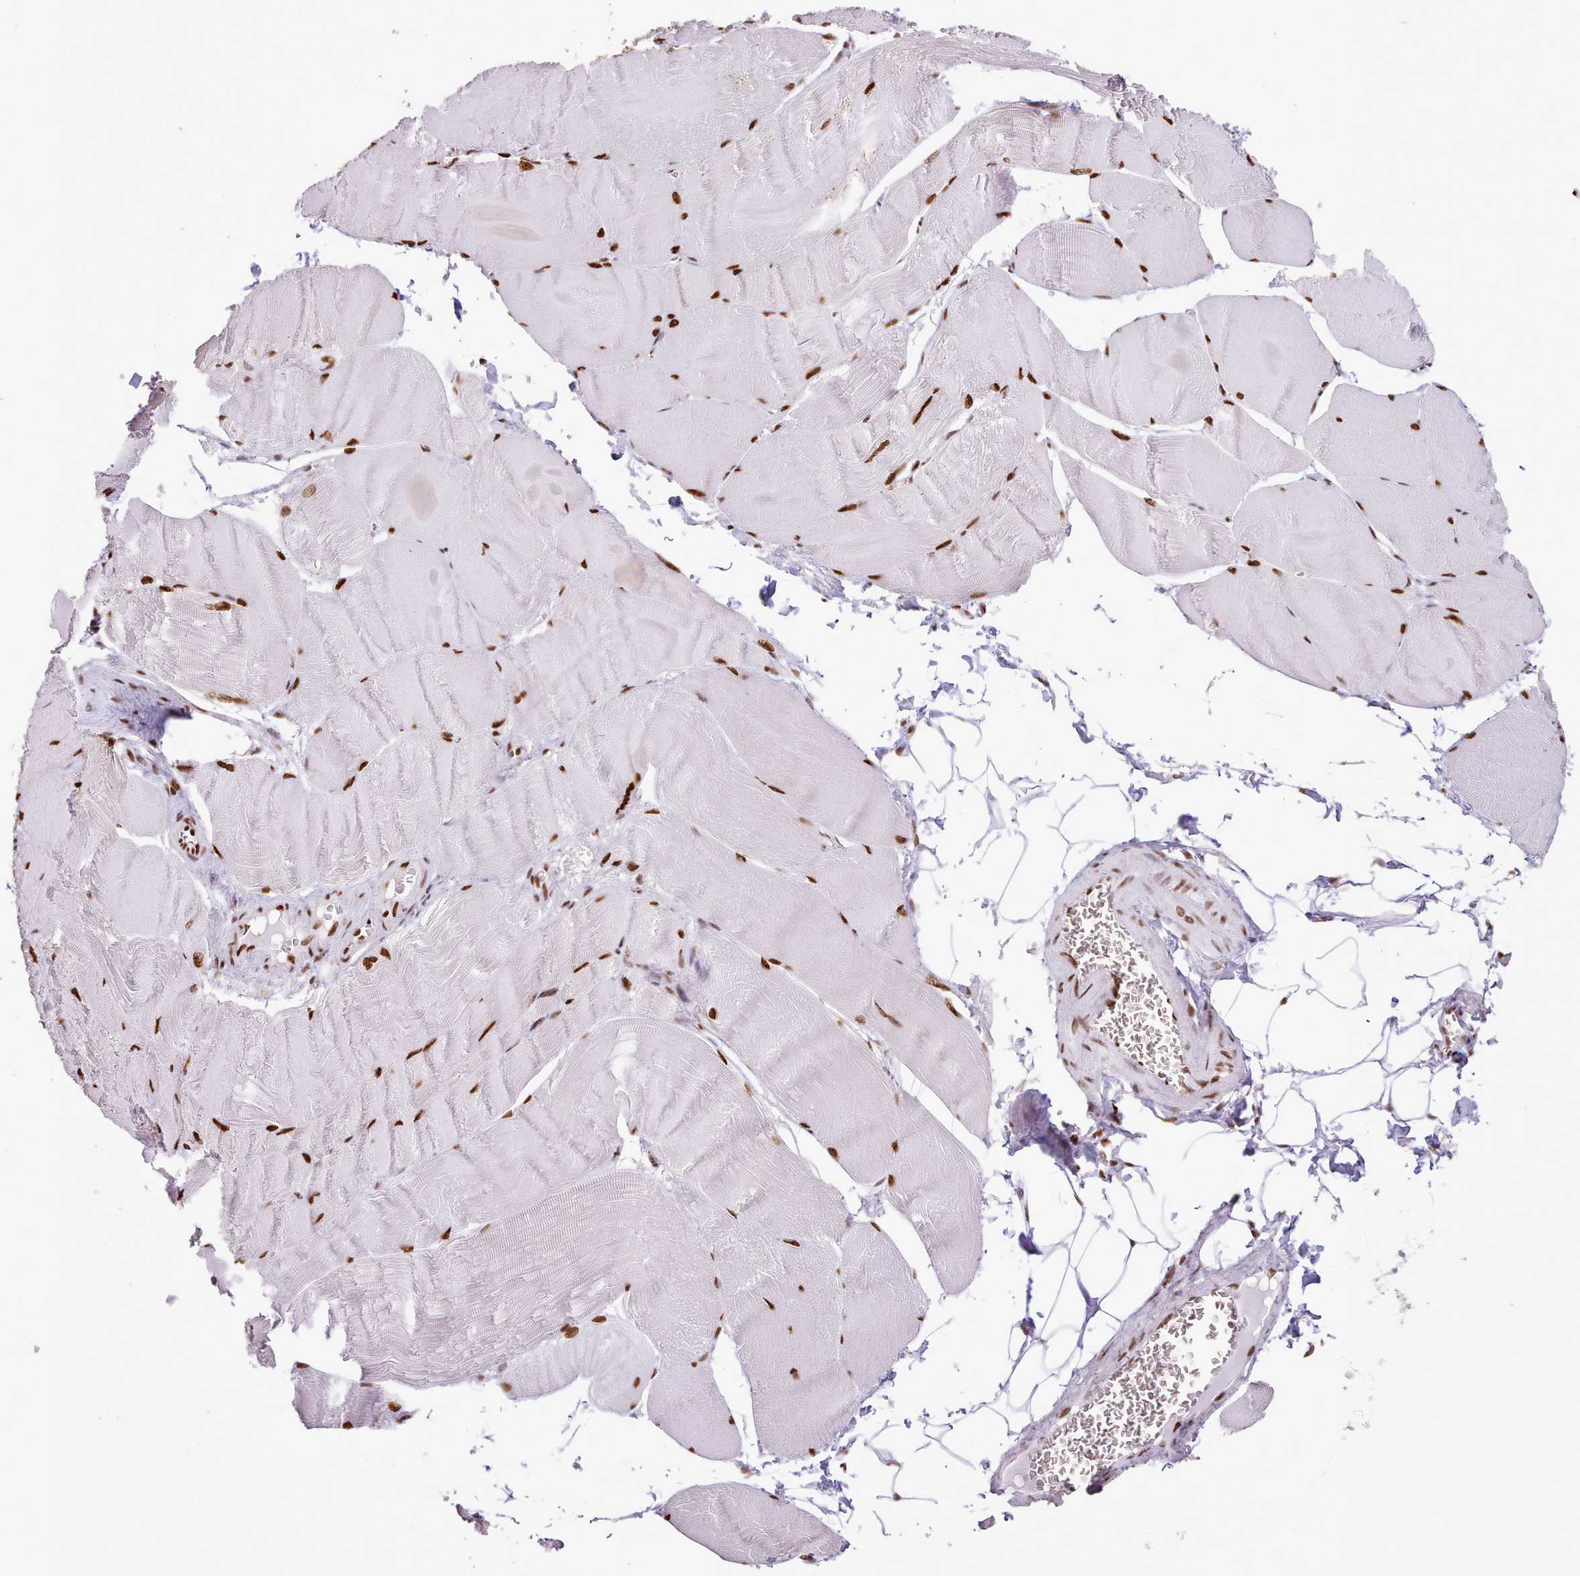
{"staining": {"intensity": "strong", "quantity": ">75%", "location": "nuclear"}, "tissue": "skeletal muscle", "cell_type": "Myocytes", "image_type": "normal", "snomed": [{"axis": "morphology", "description": "Normal tissue, NOS"}, {"axis": "morphology", "description": "Basal cell carcinoma"}, {"axis": "topography", "description": "Skeletal muscle"}], "caption": "Protein analysis of benign skeletal muscle displays strong nuclear staining in about >75% of myocytes.", "gene": "TAF15", "patient": {"sex": "female", "age": 64}}